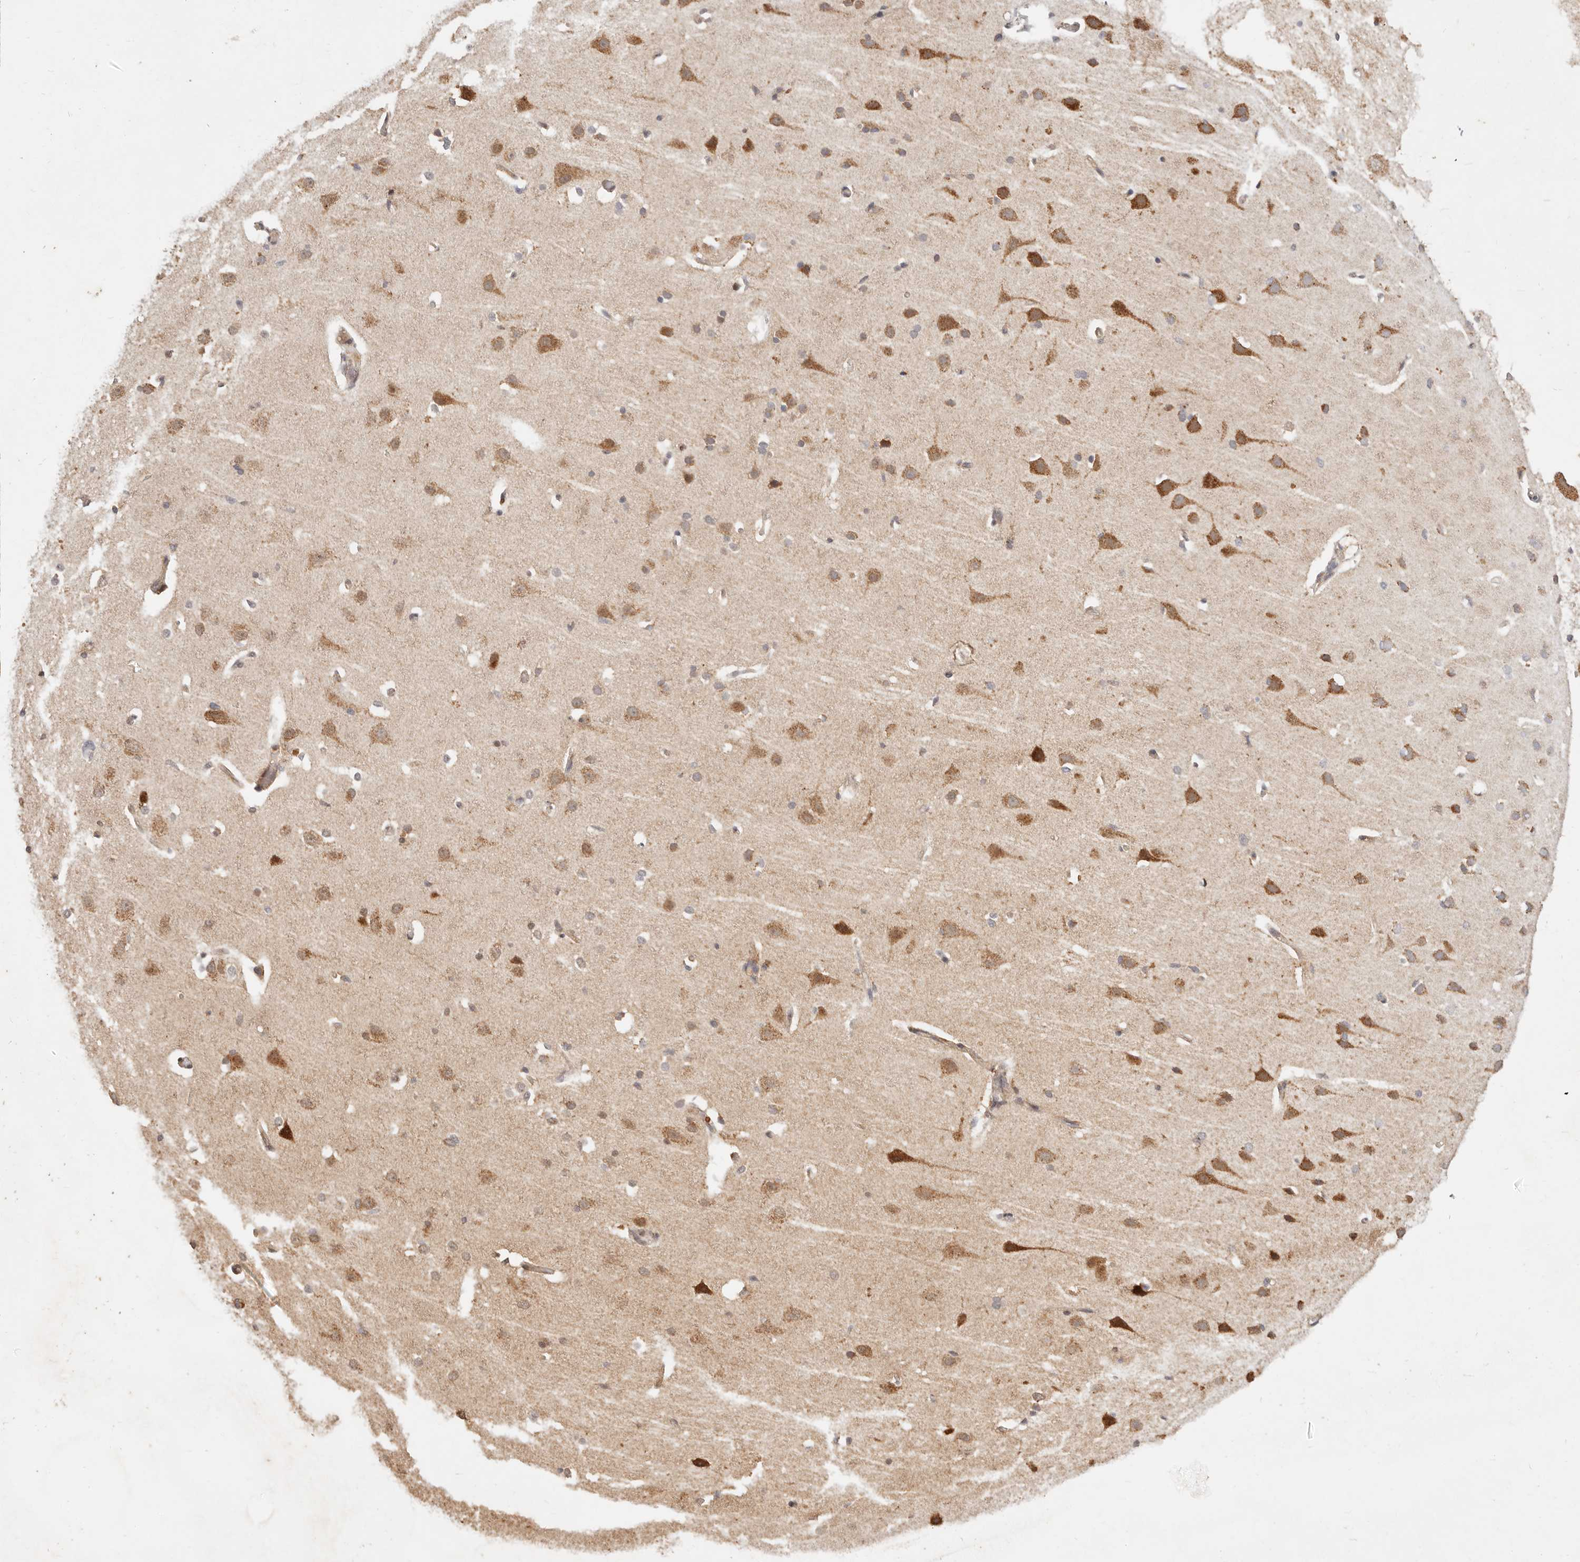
{"staining": {"intensity": "weak", "quantity": "25%-75%", "location": "cytoplasmic/membranous"}, "tissue": "cerebral cortex", "cell_type": "Endothelial cells", "image_type": "normal", "snomed": [{"axis": "morphology", "description": "Normal tissue, NOS"}, {"axis": "topography", "description": "Cerebral cortex"}], "caption": "Protein expression analysis of unremarkable human cerebral cortex reveals weak cytoplasmic/membranous expression in approximately 25%-75% of endothelial cells. (Brightfield microscopy of DAB IHC at high magnification).", "gene": "TIMM17A", "patient": {"sex": "male", "age": 34}}